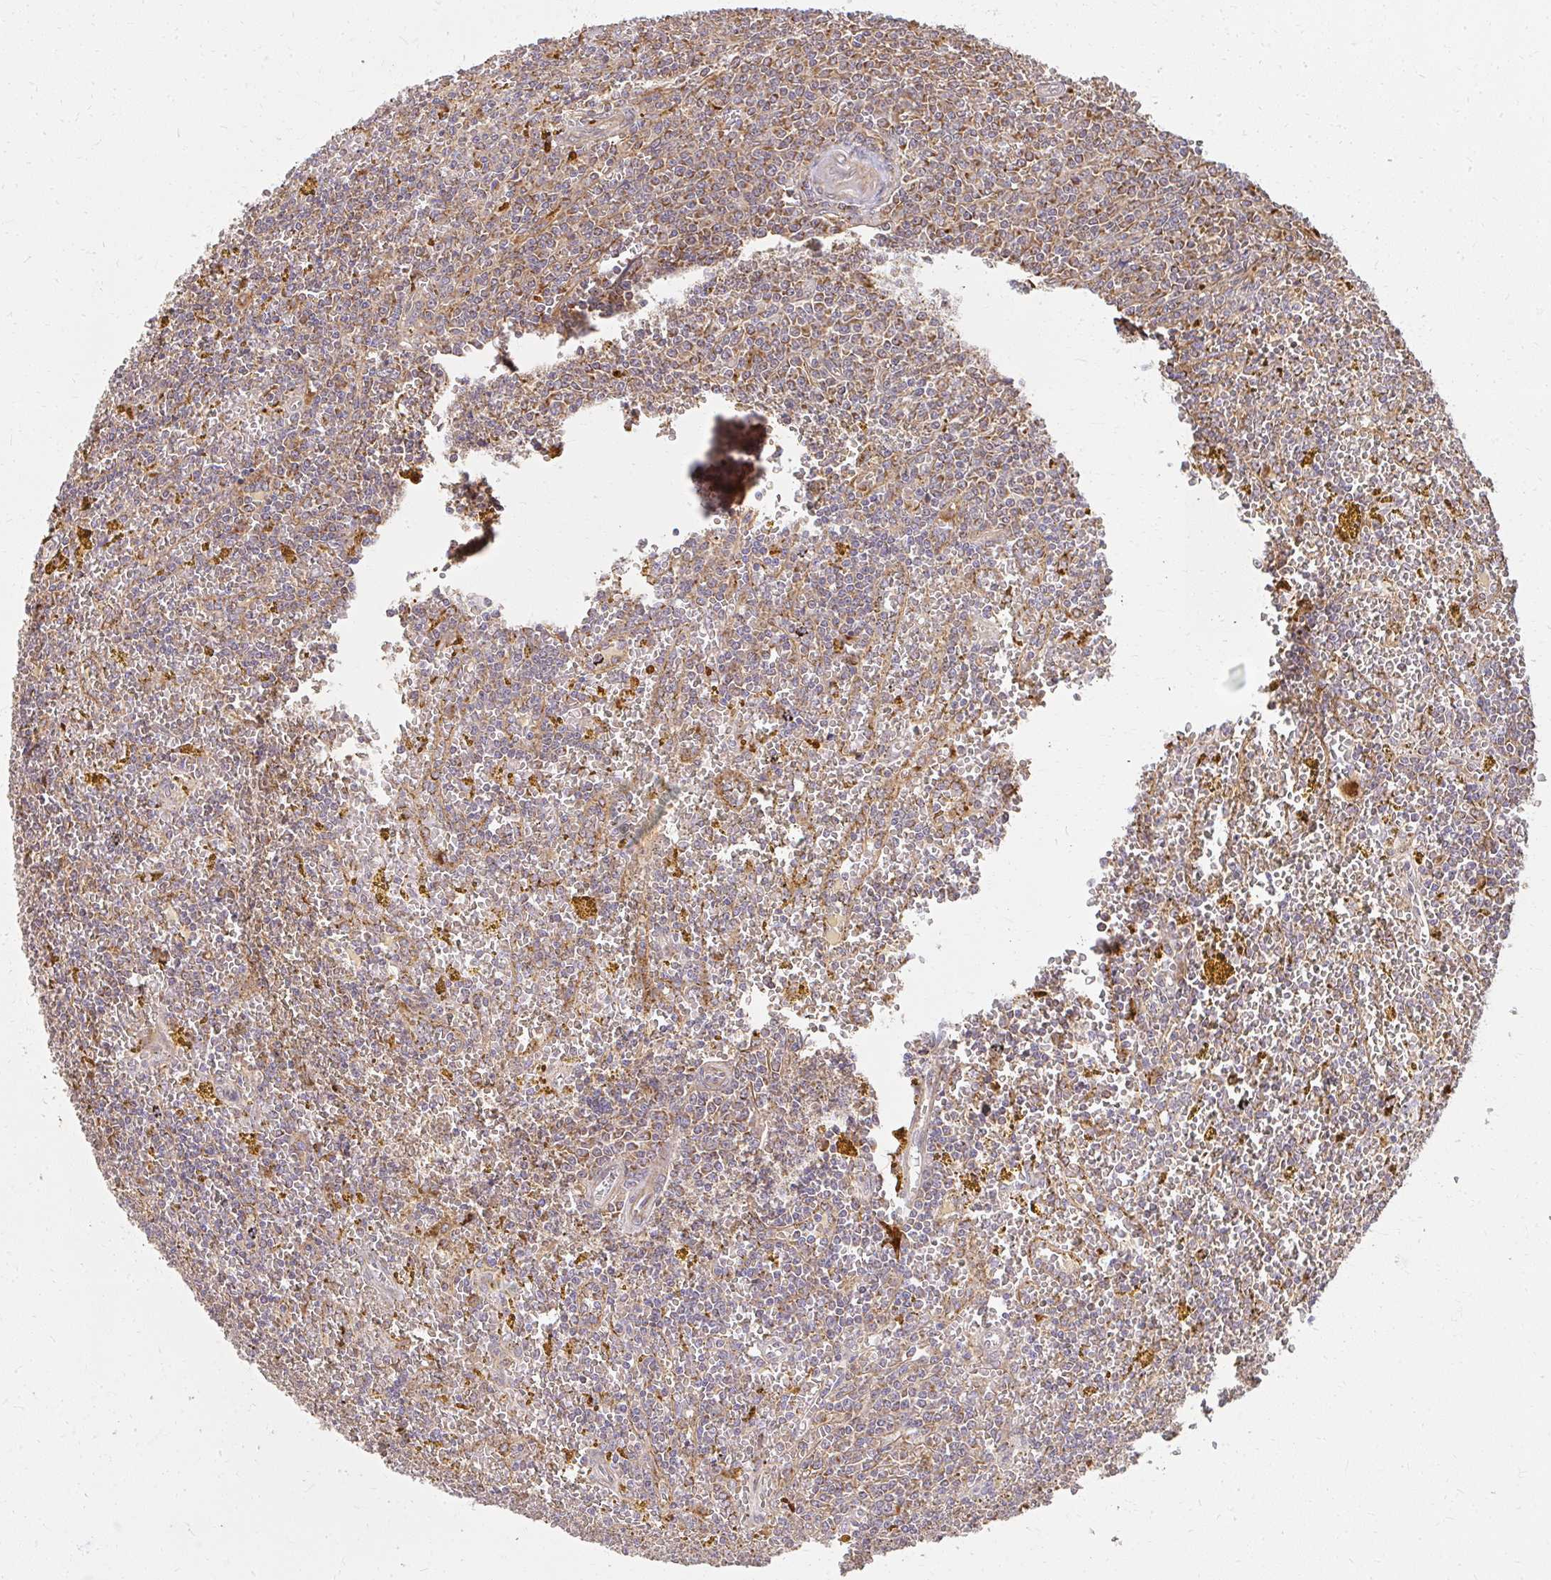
{"staining": {"intensity": "moderate", "quantity": ">75%", "location": "cytoplasmic/membranous"}, "tissue": "lymphoma", "cell_type": "Tumor cells", "image_type": "cancer", "snomed": [{"axis": "morphology", "description": "Malignant lymphoma, non-Hodgkin's type, Low grade"}, {"axis": "topography", "description": "Spleen"}, {"axis": "topography", "description": "Lymph node"}], "caption": "Immunohistochemistry (DAB (3,3'-diaminobenzidine)) staining of low-grade malignant lymphoma, non-Hodgkin's type shows moderate cytoplasmic/membranous protein staining in approximately >75% of tumor cells. (IHC, brightfield microscopy, high magnification).", "gene": "GNS", "patient": {"sex": "female", "age": 66}}